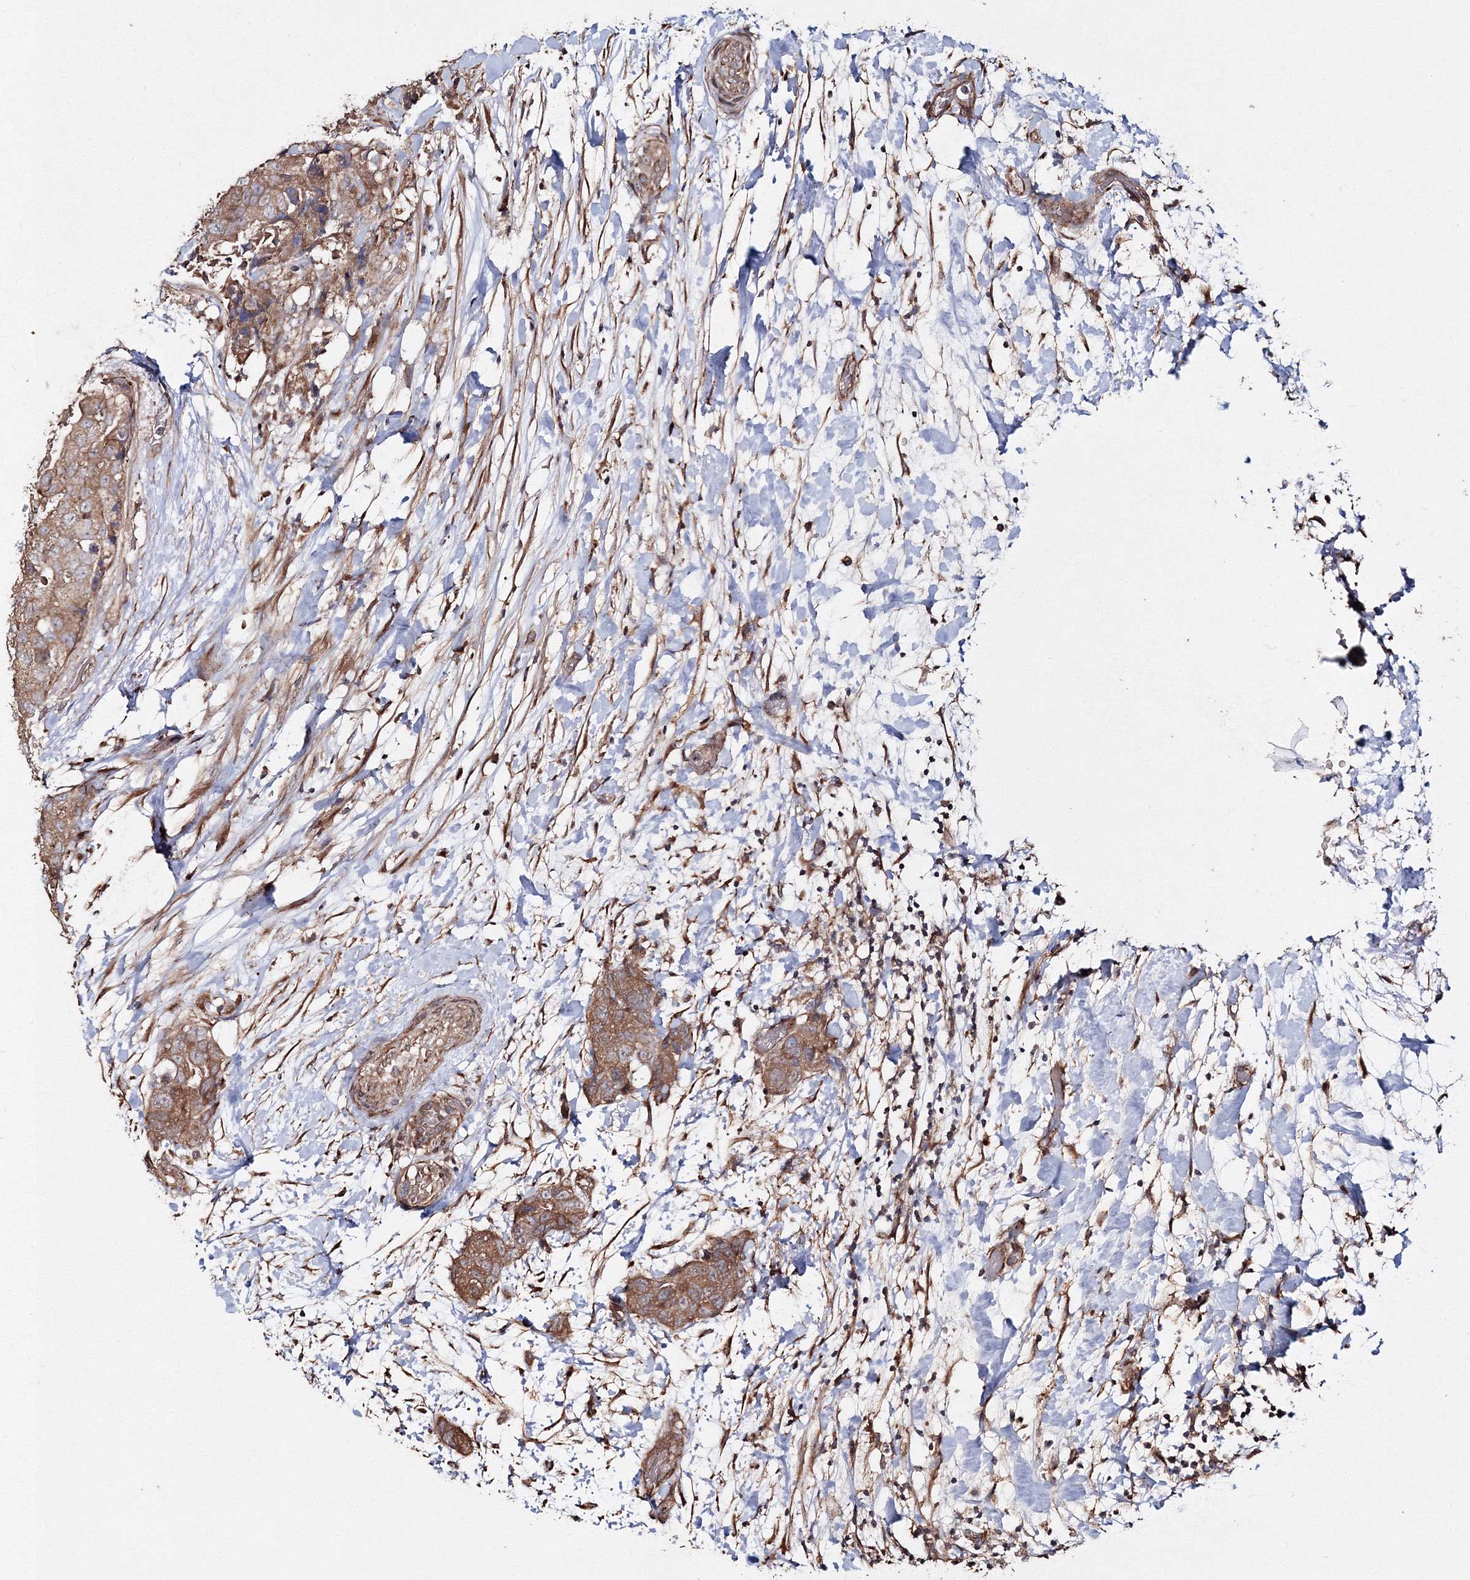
{"staining": {"intensity": "moderate", "quantity": ">75%", "location": "cytoplasmic/membranous"}, "tissue": "breast cancer", "cell_type": "Tumor cells", "image_type": "cancer", "snomed": [{"axis": "morphology", "description": "Duct carcinoma"}, {"axis": "topography", "description": "Breast"}], "caption": "Brown immunohistochemical staining in human breast cancer (infiltrating ductal carcinoma) reveals moderate cytoplasmic/membranous positivity in approximately >75% of tumor cells.", "gene": "DDO", "patient": {"sex": "female", "age": 62}}